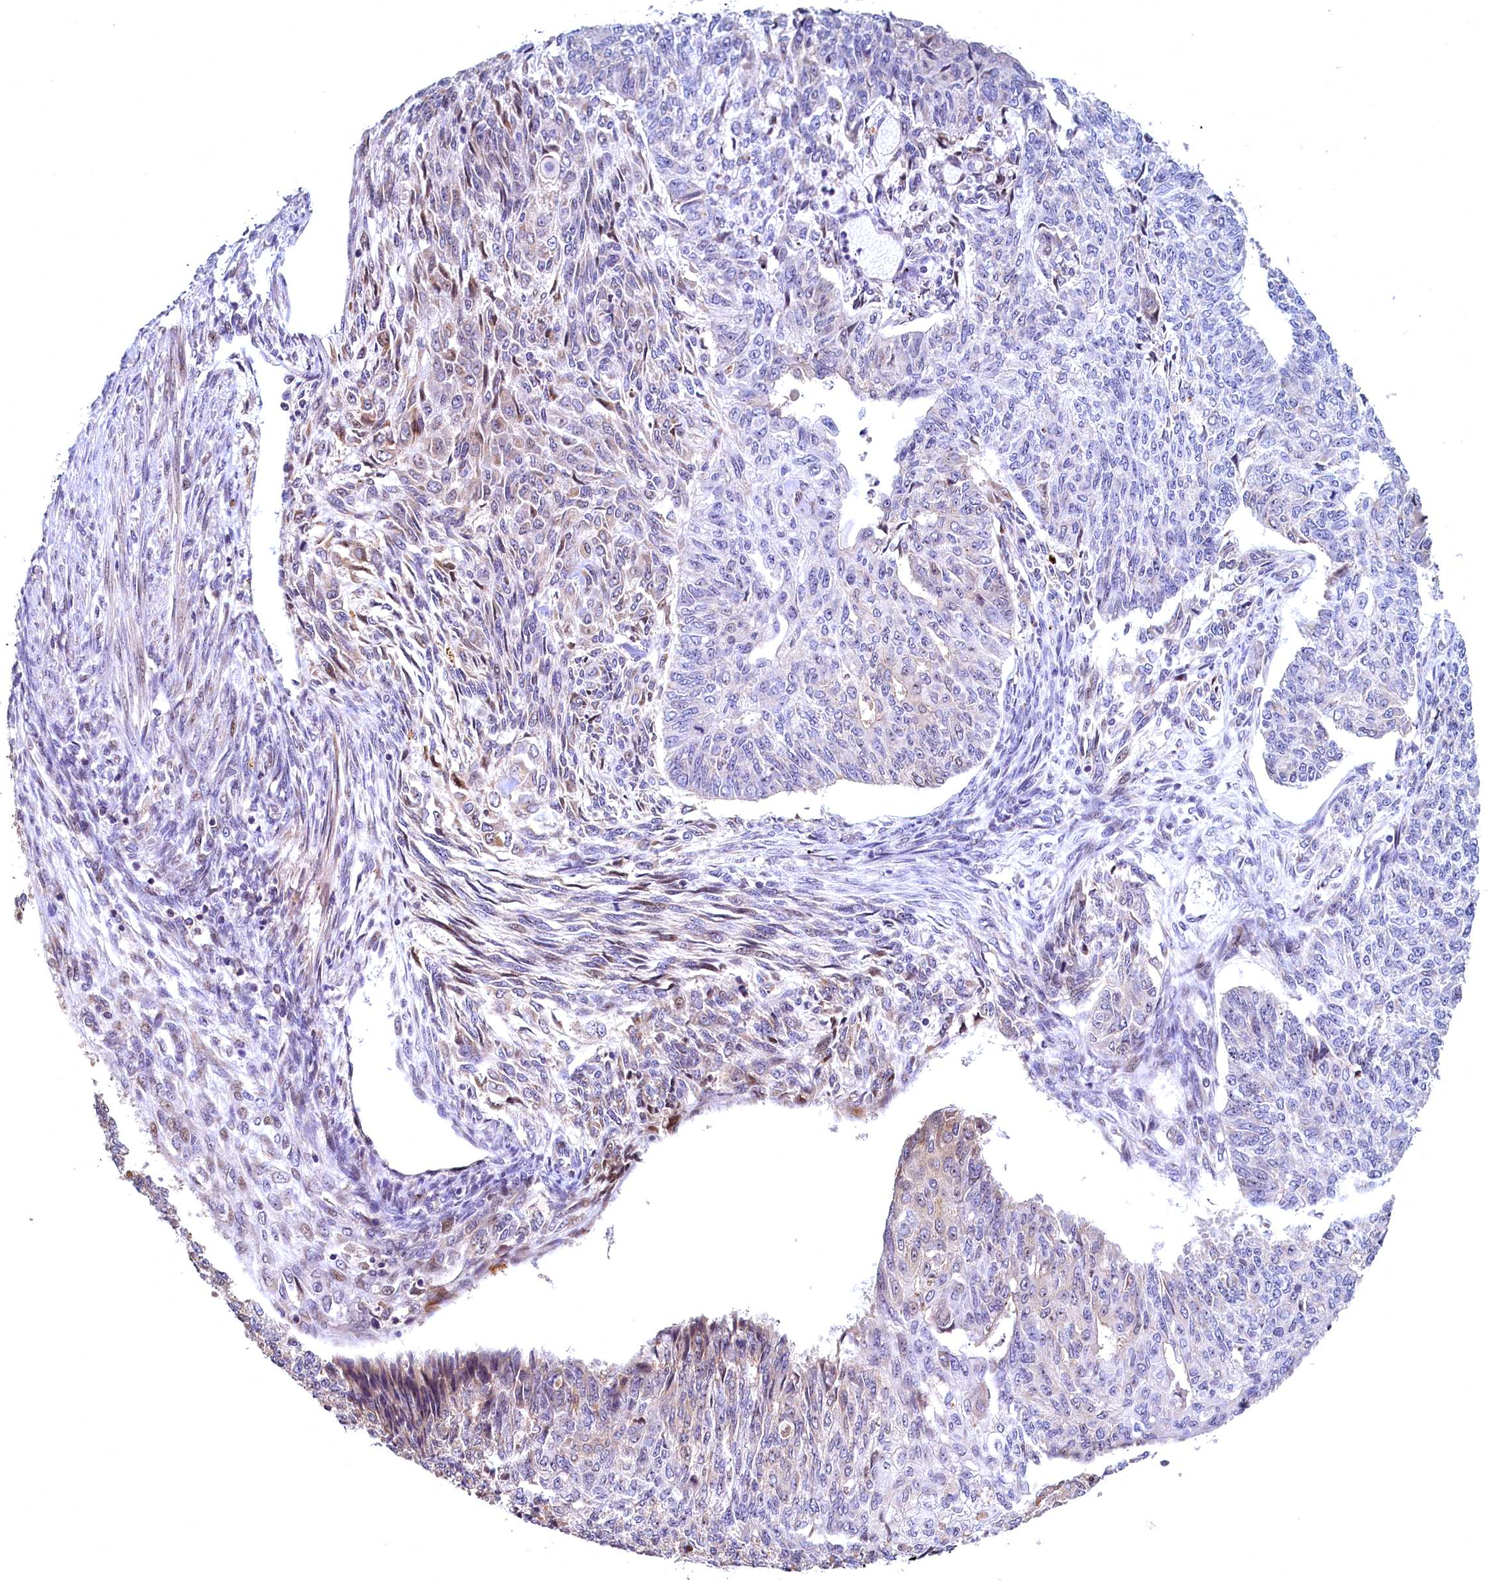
{"staining": {"intensity": "weak", "quantity": "<25%", "location": "nuclear"}, "tissue": "endometrial cancer", "cell_type": "Tumor cells", "image_type": "cancer", "snomed": [{"axis": "morphology", "description": "Adenocarcinoma, NOS"}, {"axis": "topography", "description": "Endometrium"}], "caption": "Tumor cells show no significant protein positivity in endometrial cancer.", "gene": "LATS2", "patient": {"sex": "female", "age": 32}}